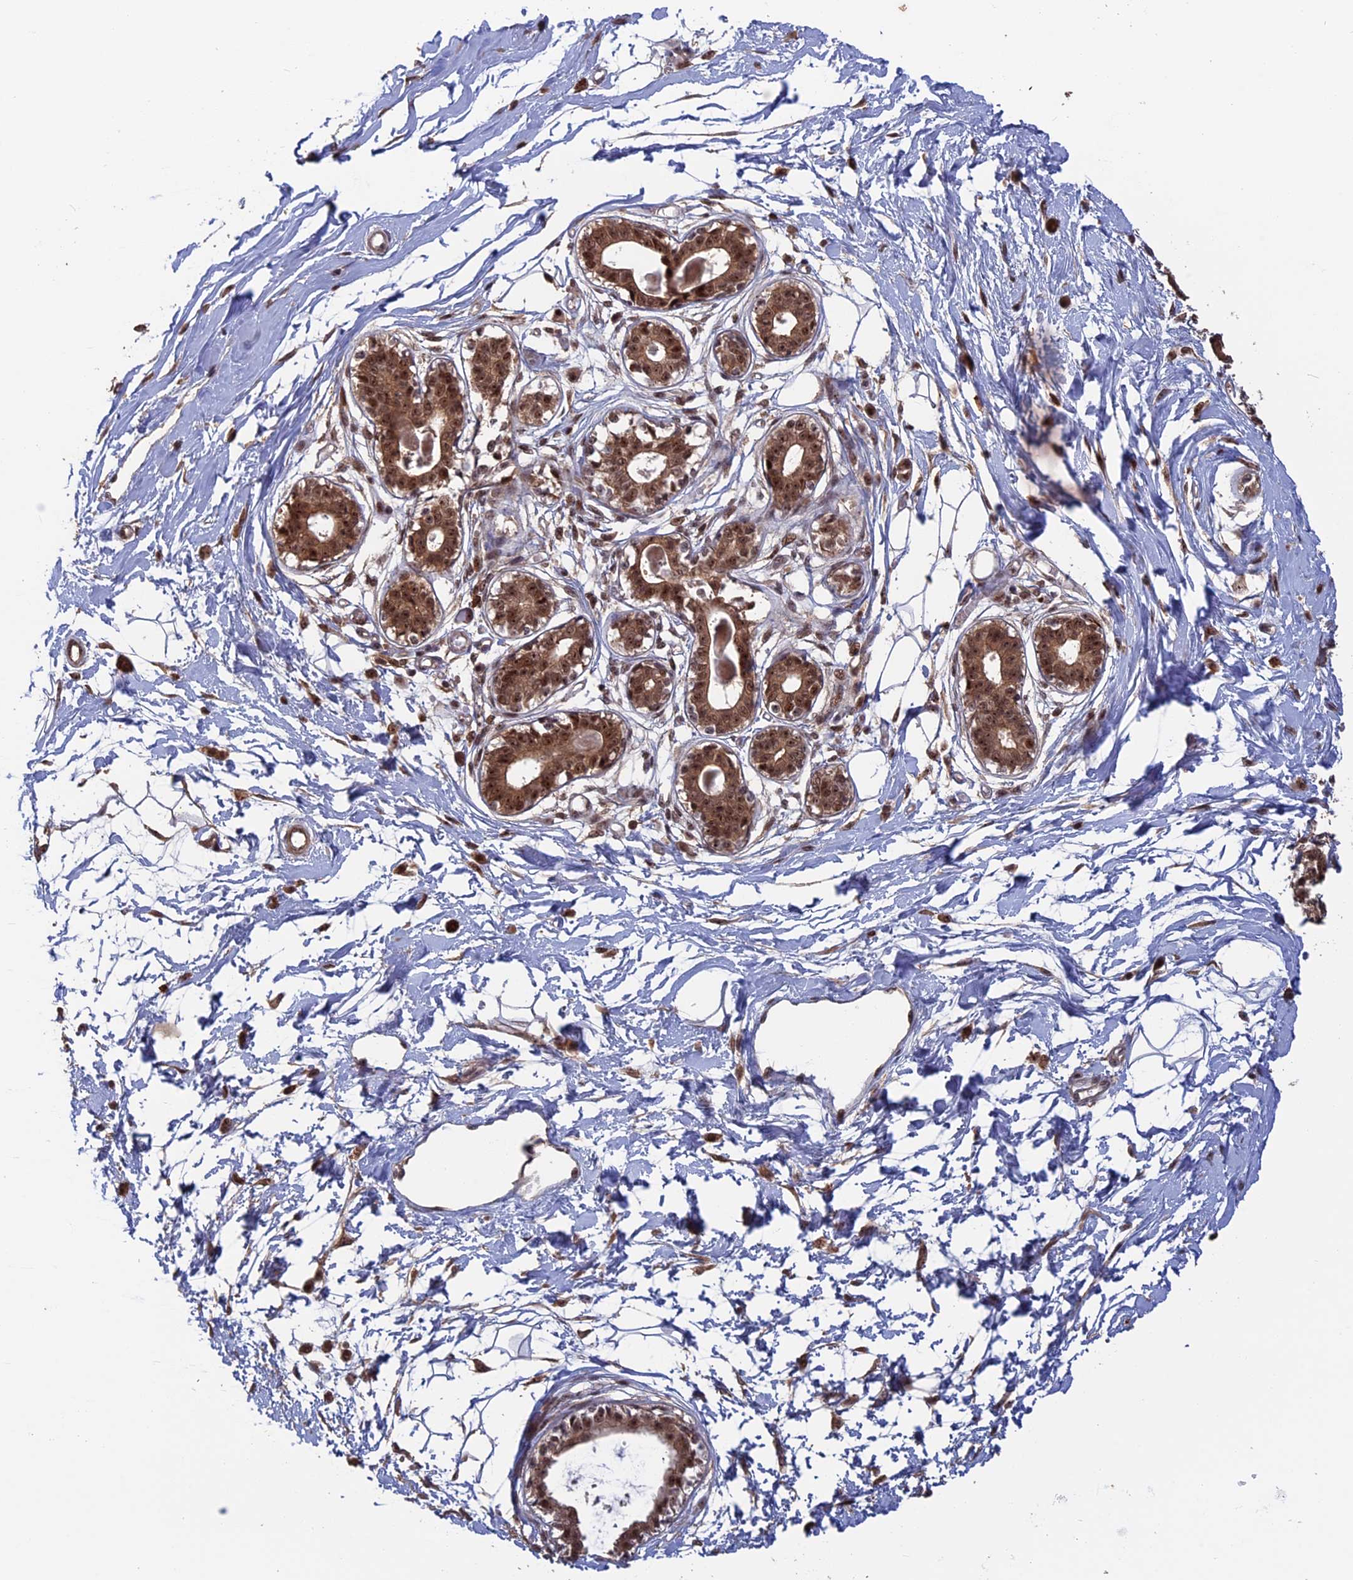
{"staining": {"intensity": "negative", "quantity": "none", "location": "none"}, "tissue": "breast", "cell_type": "Adipocytes", "image_type": "normal", "snomed": [{"axis": "morphology", "description": "Normal tissue, NOS"}, {"axis": "topography", "description": "Breast"}], "caption": "This is an immunohistochemistry (IHC) micrograph of unremarkable breast. There is no positivity in adipocytes.", "gene": "CACTIN", "patient": {"sex": "female", "age": 45}}